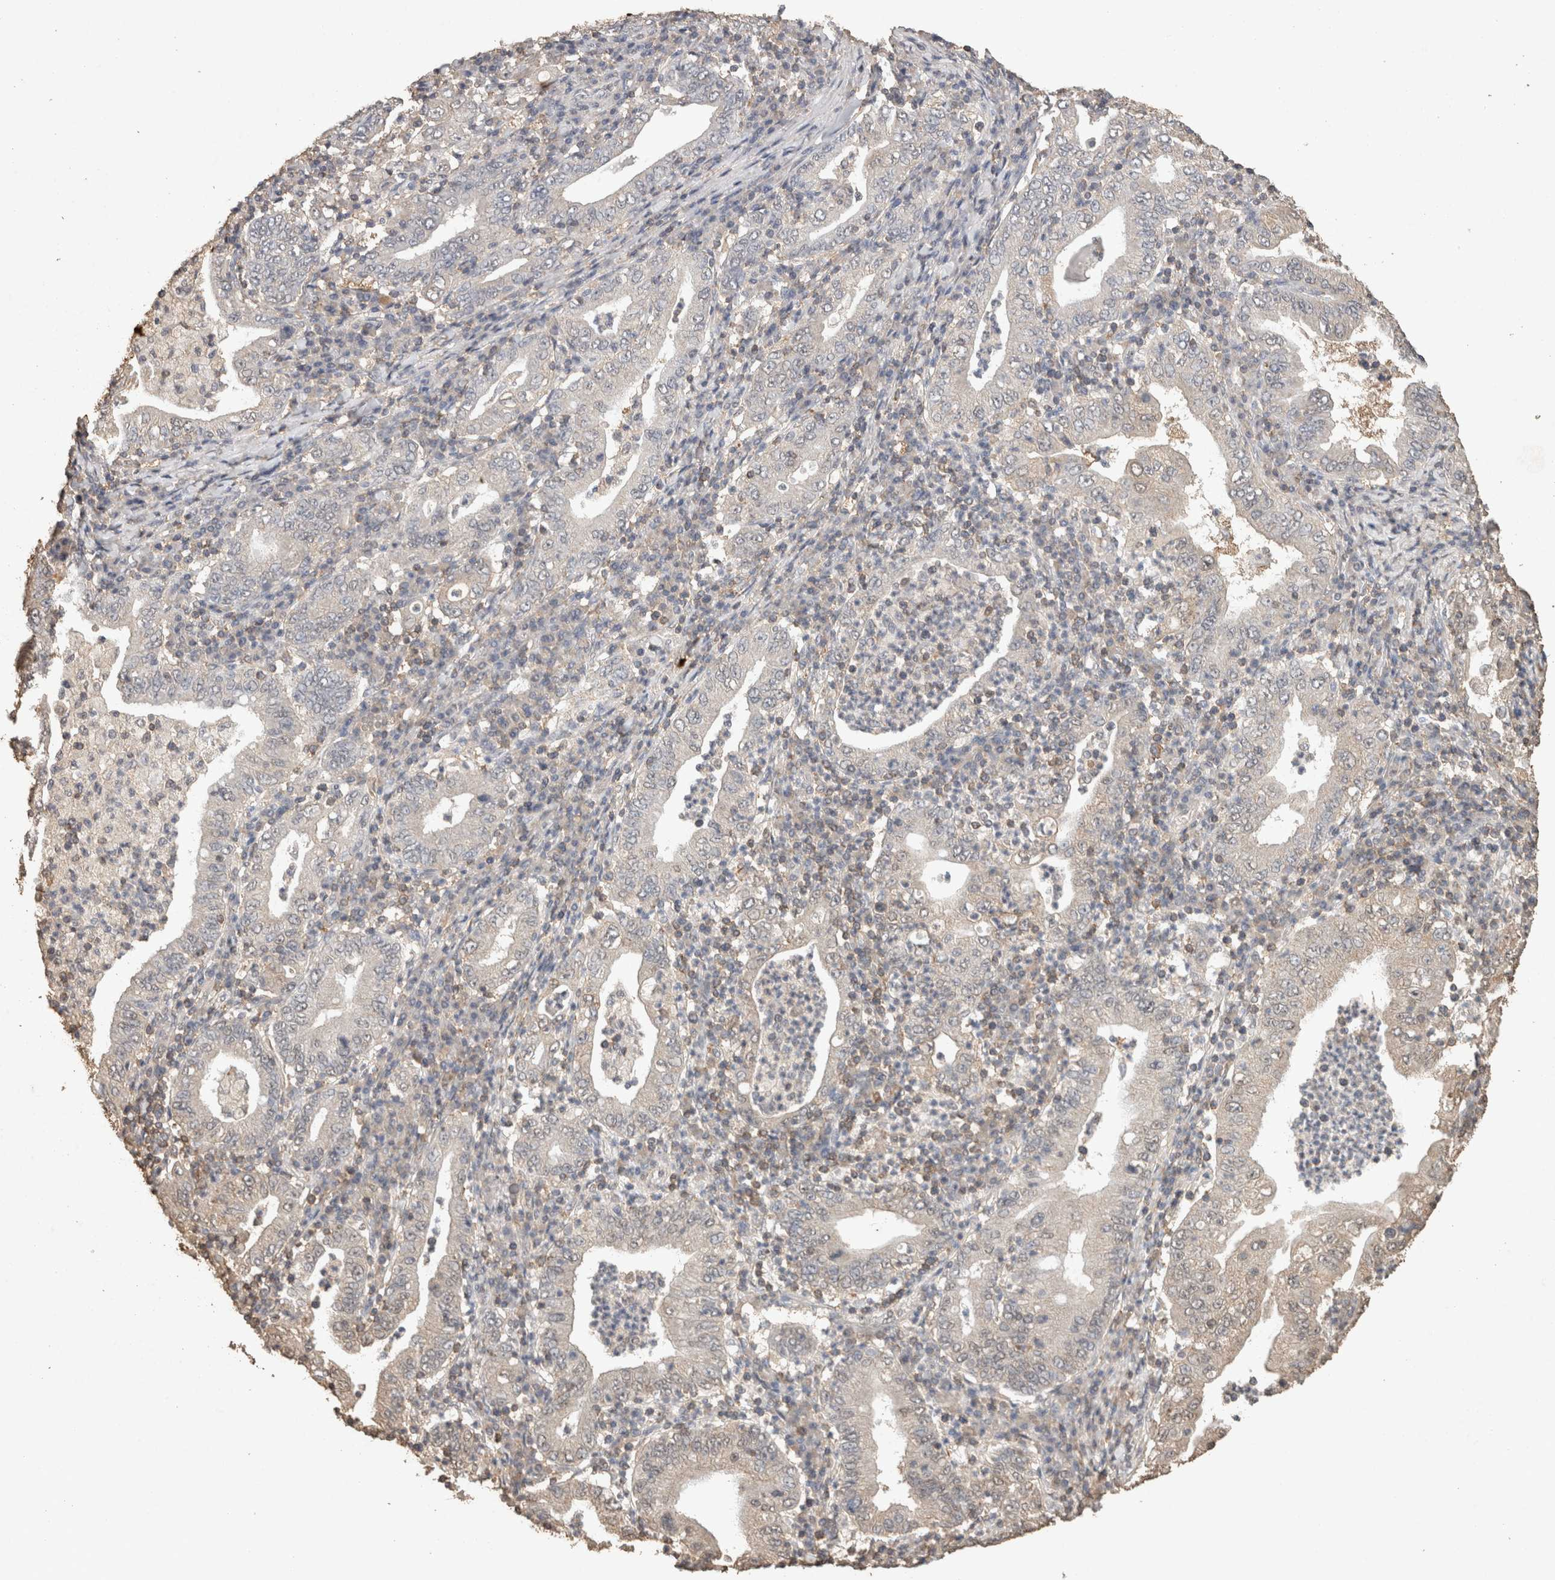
{"staining": {"intensity": "negative", "quantity": "none", "location": "none"}, "tissue": "stomach cancer", "cell_type": "Tumor cells", "image_type": "cancer", "snomed": [{"axis": "morphology", "description": "Normal tissue, NOS"}, {"axis": "morphology", "description": "Adenocarcinoma, NOS"}, {"axis": "topography", "description": "Esophagus"}, {"axis": "topography", "description": "Stomach, upper"}, {"axis": "topography", "description": "Peripheral nerve tissue"}], "caption": "Immunohistochemistry of human adenocarcinoma (stomach) displays no expression in tumor cells.", "gene": "CX3CL1", "patient": {"sex": "male", "age": 62}}